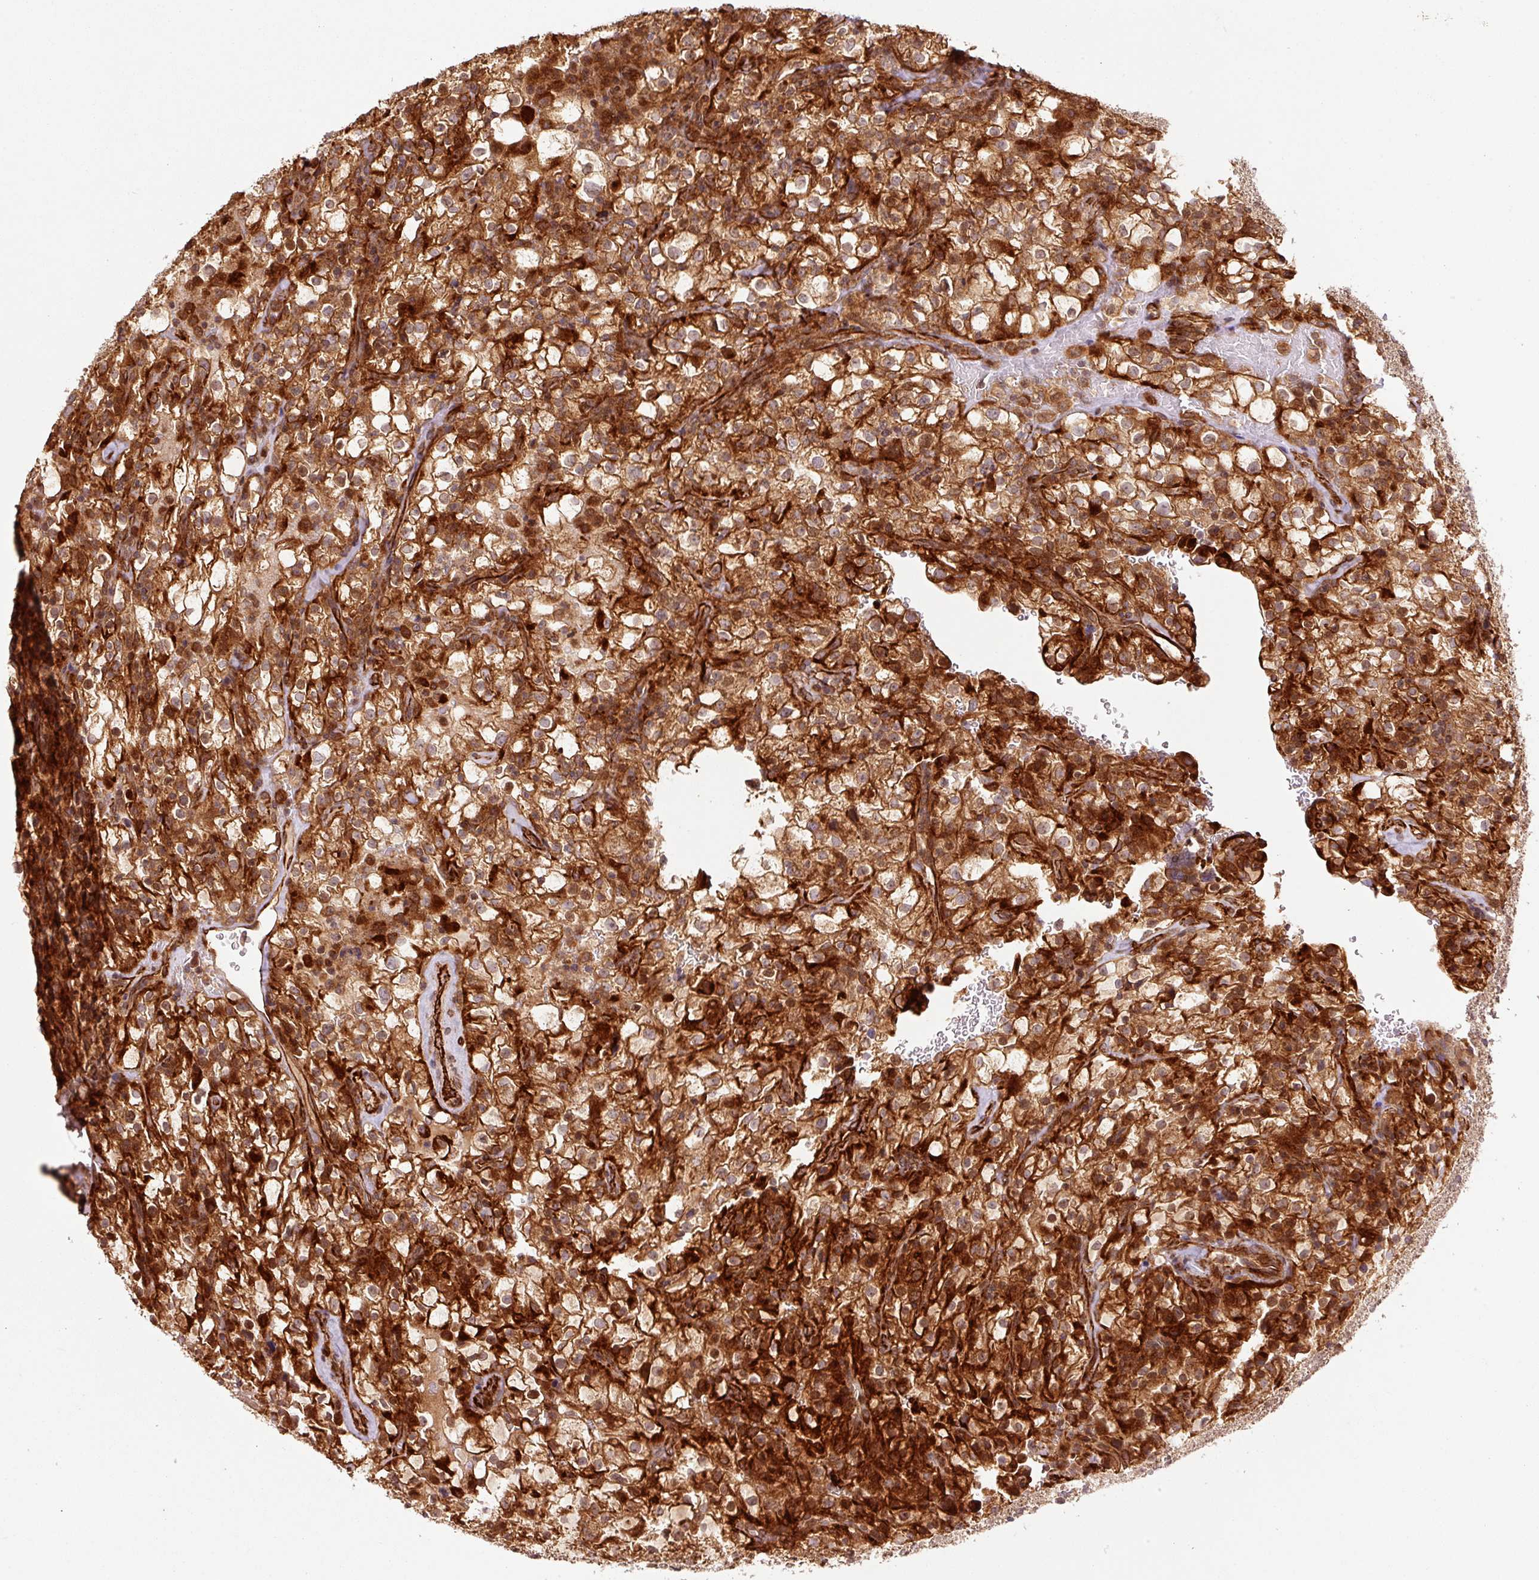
{"staining": {"intensity": "strong", "quantity": ">75%", "location": "cytoplasmic/membranous,nuclear"}, "tissue": "renal cancer", "cell_type": "Tumor cells", "image_type": "cancer", "snomed": [{"axis": "morphology", "description": "Adenocarcinoma, NOS"}, {"axis": "topography", "description": "Kidney"}], "caption": "Protein staining shows strong cytoplasmic/membranous and nuclear staining in approximately >75% of tumor cells in renal adenocarcinoma.", "gene": "OXER1", "patient": {"sex": "female", "age": 74}}